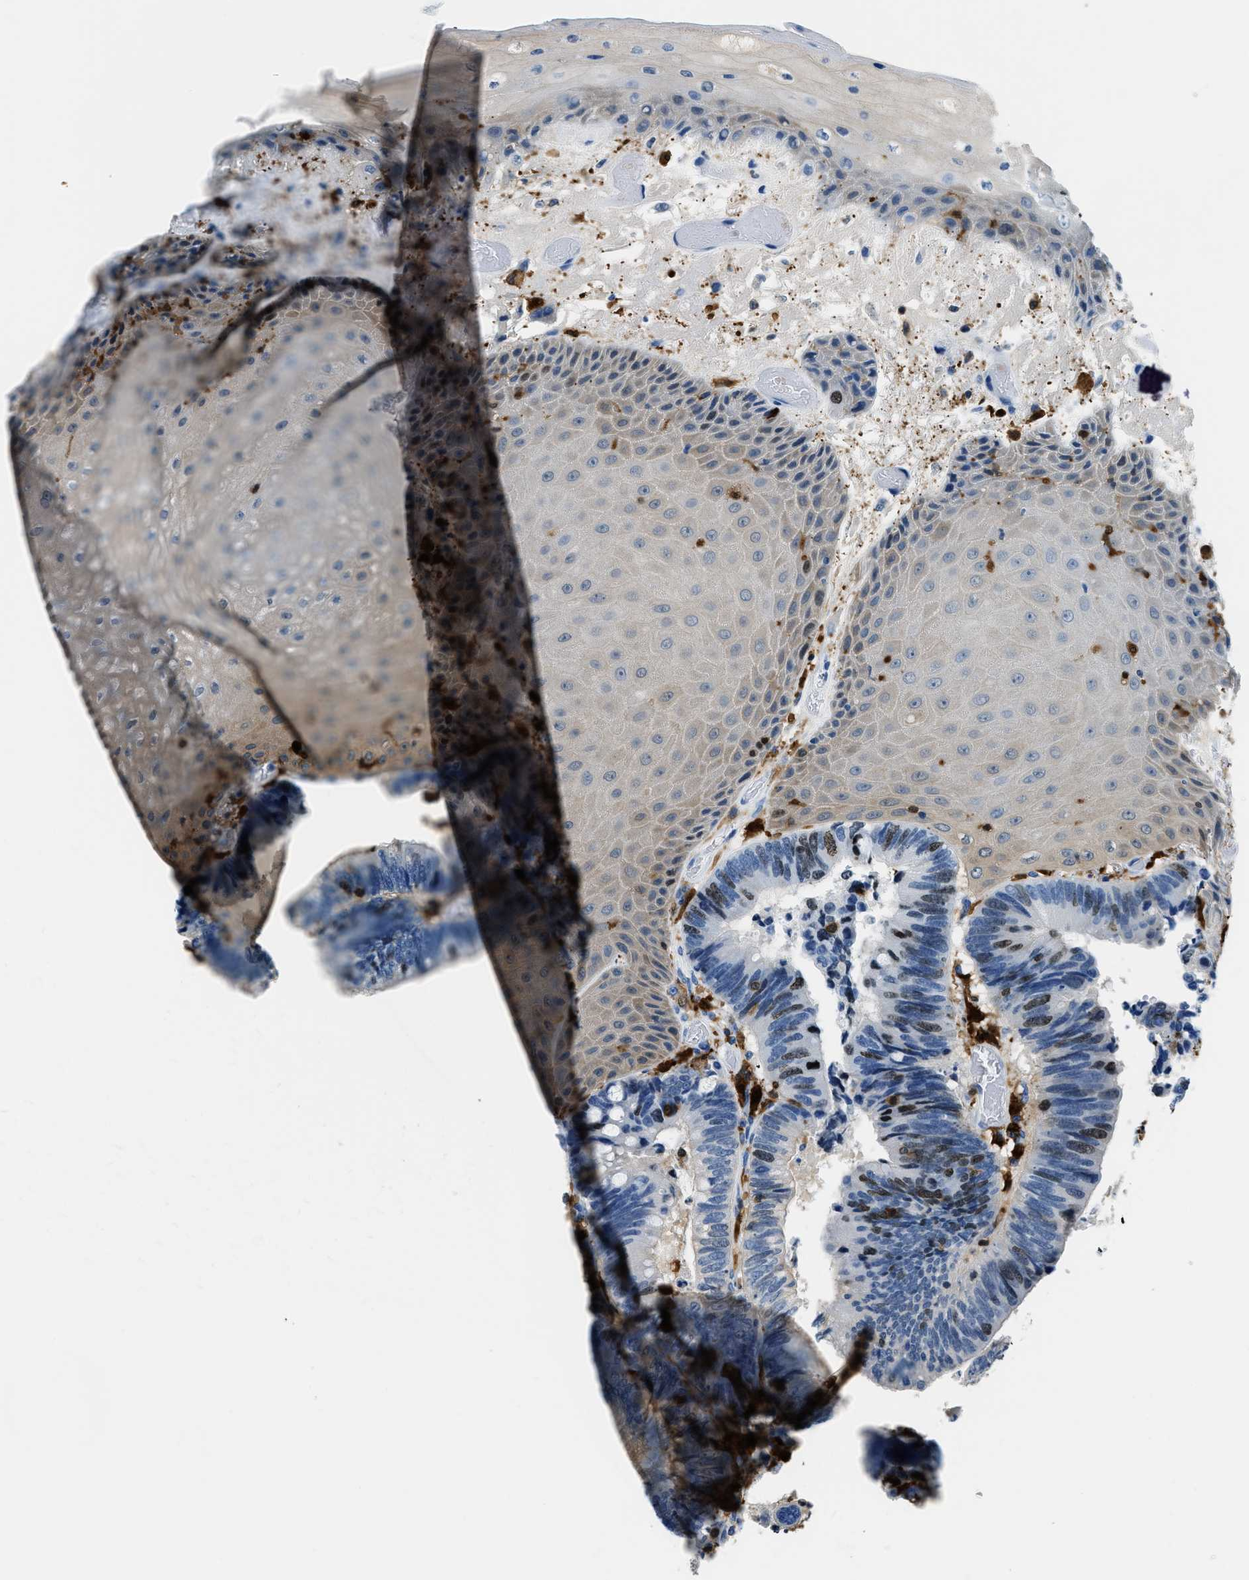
{"staining": {"intensity": "moderate", "quantity": "<25%", "location": "nuclear"}, "tissue": "colorectal cancer", "cell_type": "Tumor cells", "image_type": "cancer", "snomed": [{"axis": "morphology", "description": "Adenocarcinoma, NOS"}, {"axis": "topography", "description": "Rectum"}, {"axis": "topography", "description": "Anal"}], "caption": "Adenocarcinoma (colorectal) tissue reveals moderate nuclear expression in about <25% of tumor cells The staining was performed using DAB, with brown indicating positive protein expression. Nuclei are stained blue with hematoxylin.", "gene": "CAPG", "patient": {"sex": "female", "age": 89}}